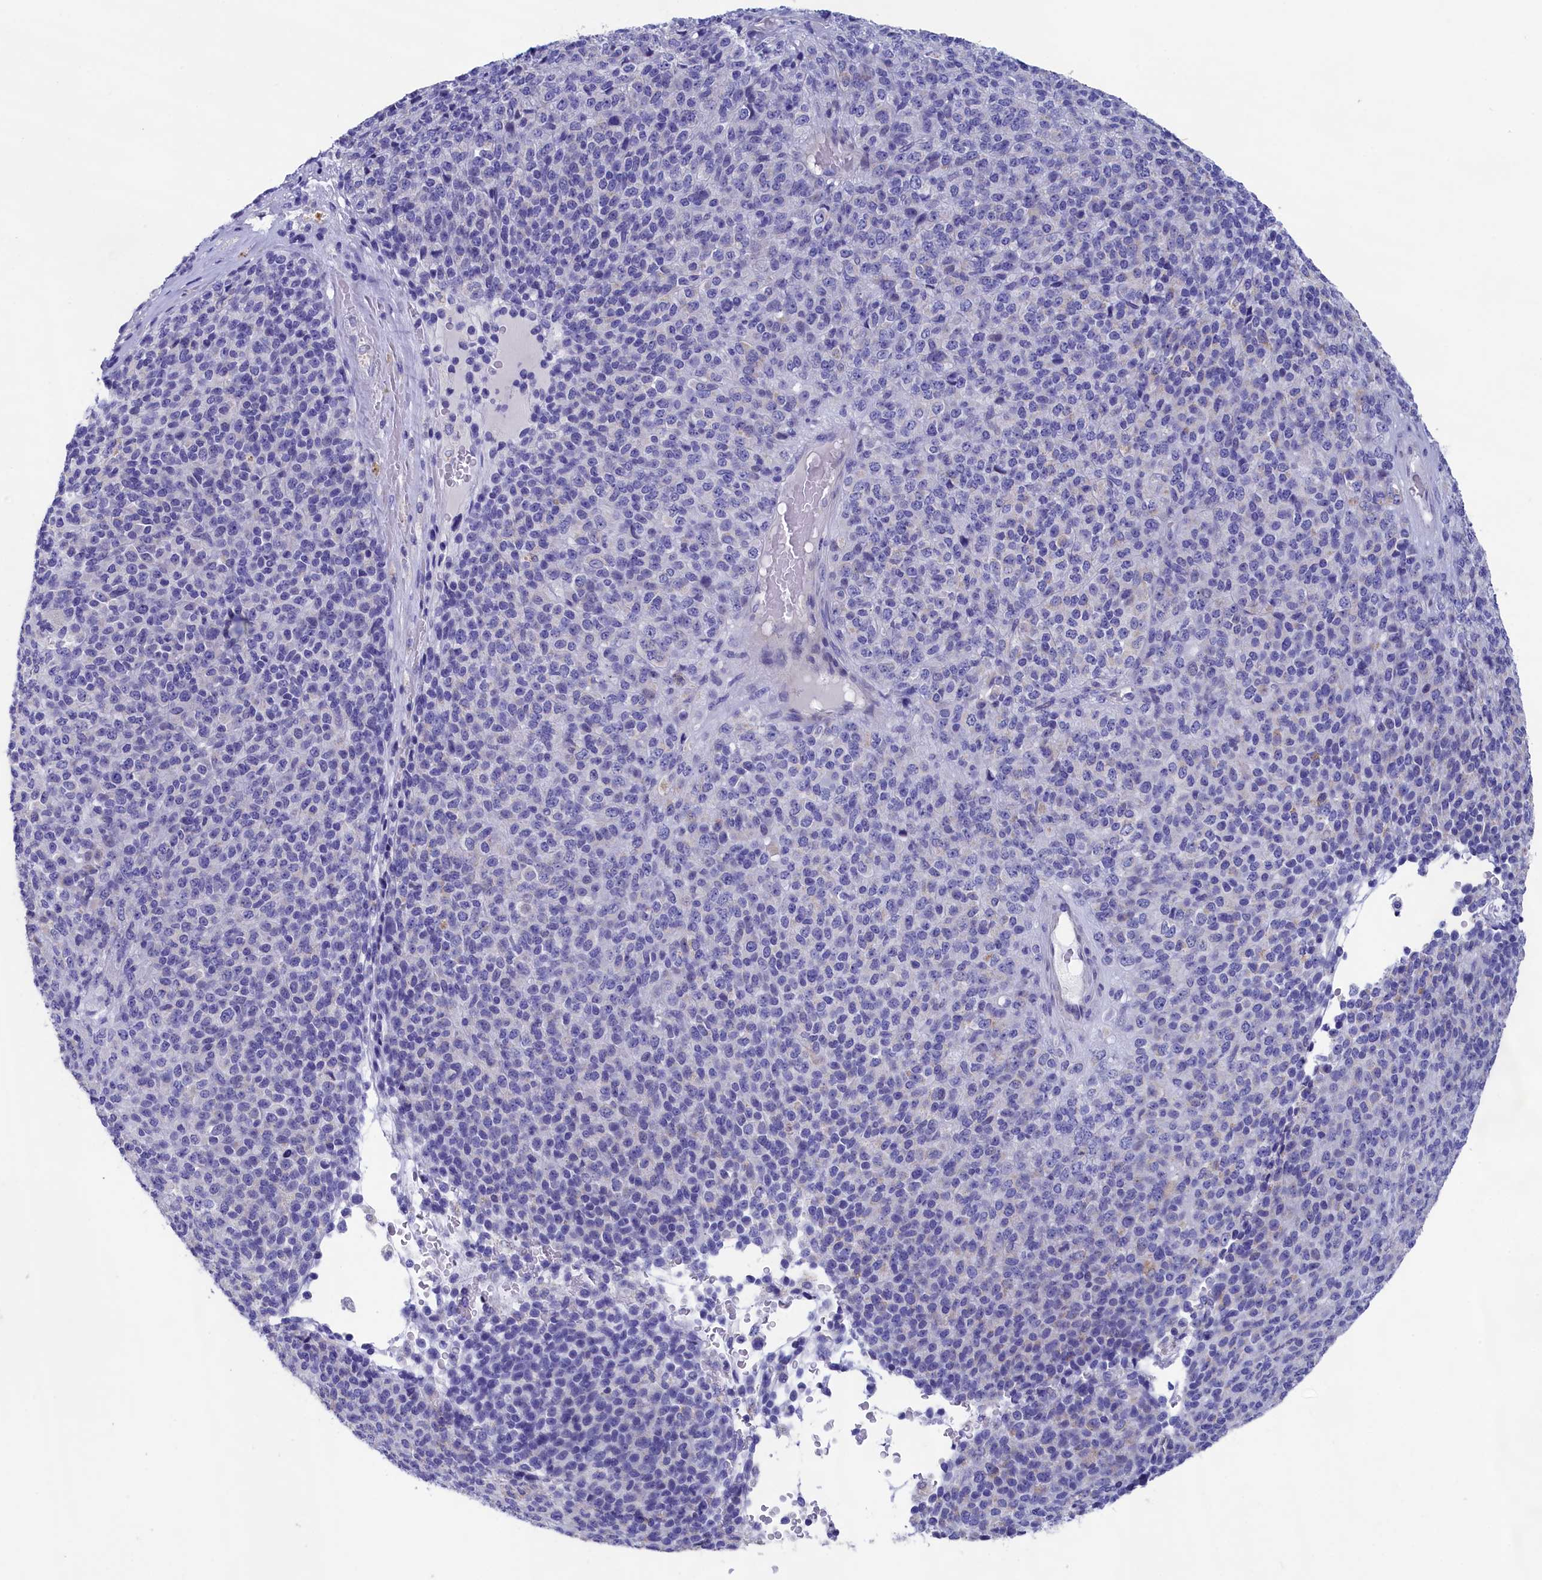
{"staining": {"intensity": "negative", "quantity": "none", "location": "none"}, "tissue": "melanoma", "cell_type": "Tumor cells", "image_type": "cancer", "snomed": [{"axis": "morphology", "description": "Malignant melanoma, Metastatic site"}, {"axis": "topography", "description": "Brain"}], "caption": "Malignant melanoma (metastatic site) was stained to show a protein in brown. There is no significant positivity in tumor cells.", "gene": "PRDM12", "patient": {"sex": "female", "age": 56}}